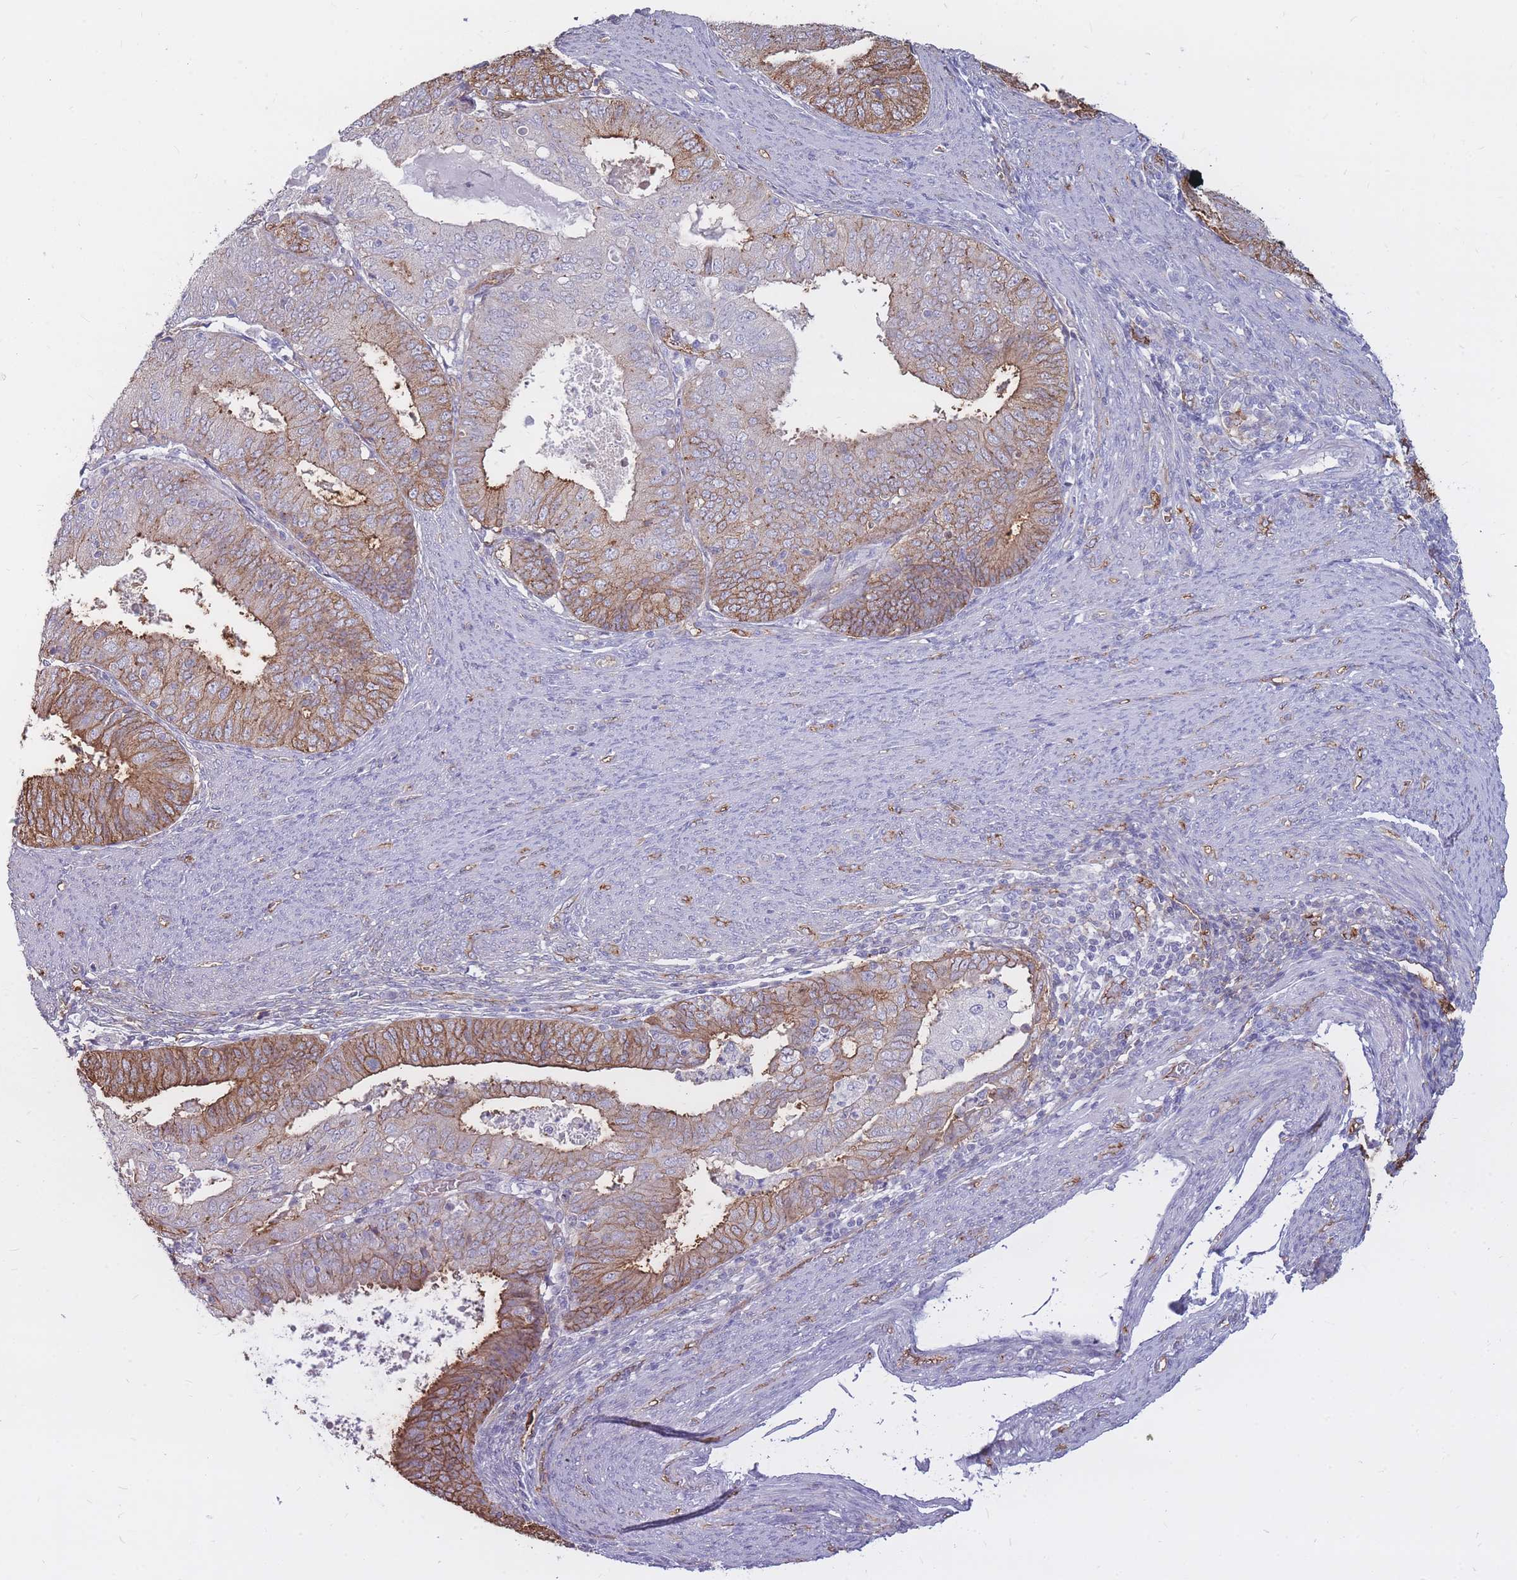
{"staining": {"intensity": "moderate", "quantity": "25%-75%", "location": "cytoplasmic/membranous"}, "tissue": "endometrial cancer", "cell_type": "Tumor cells", "image_type": "cancer", "snomed": [{"axis": "morphology", "description": "Adenocarcinoma, NOS"}, {"axis": "topography", "description": "Endometrium"}], "caption": "High-magnification brightfield microscopy of endometrial adenocarcinoma stained with DAB (brown) and counterstained with hematoxylin (blue). tumor cells exhibit moderate cytoplasmic/membranous expression is seen in about25%-75% of cells.", "gene": "GNA11", "patient": {"sex": "female", "age": 57}}